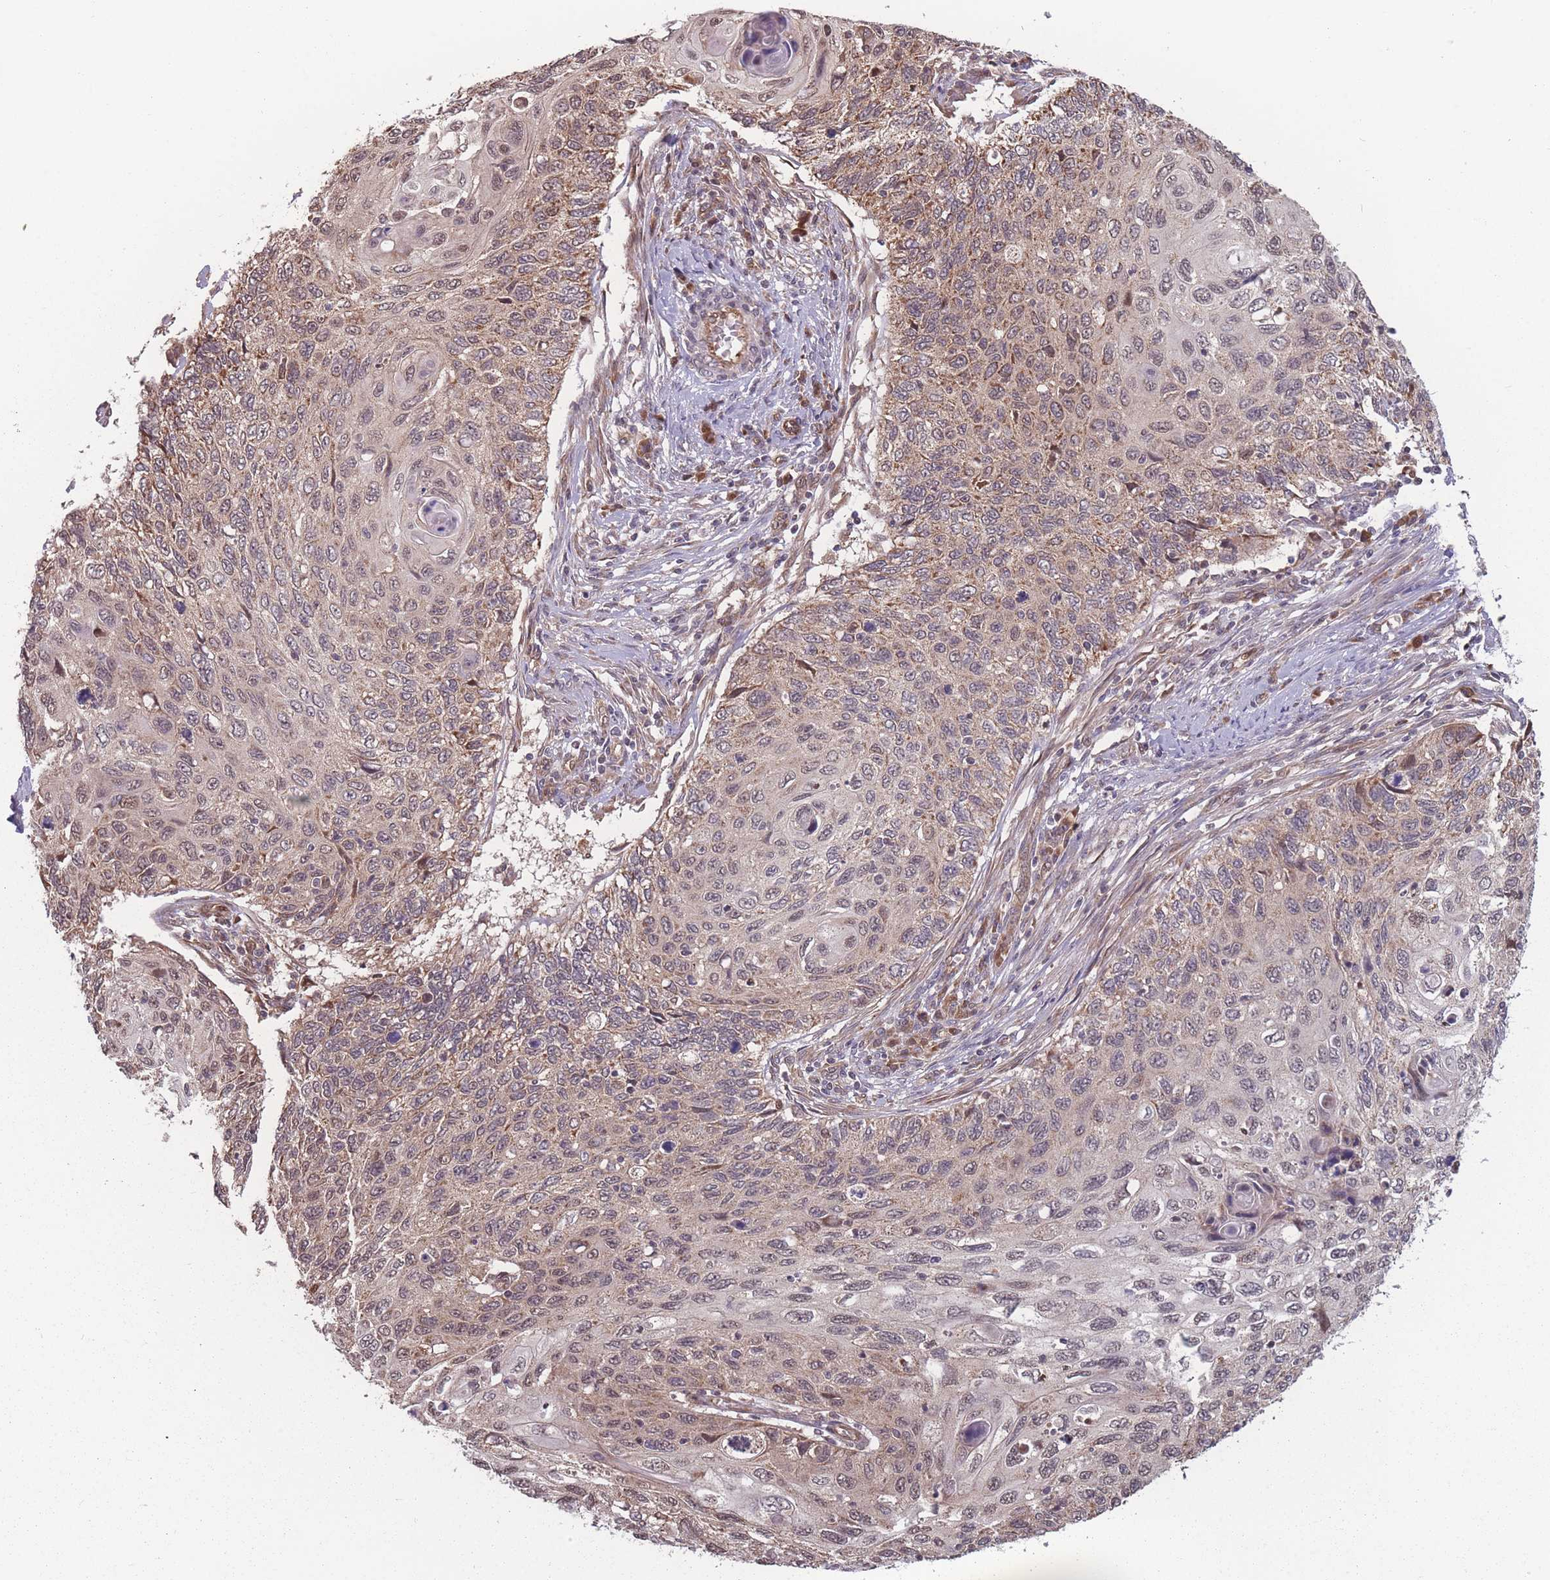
{"staining": {"intensity": "weak", "quantity": "25%-75%", "location": "cytoplasmic/membranous"}, "tissue": "cervical cancer", "cell_type": "Tumor cells", "image_type": "cancer", "snomed": [{"axis": "morphology", "description": "Squamous cell carcinoma, NOS"}, {"axis": "topography", "description": "Cervix"}], "caption": "Cervical cancer stained with DAB (3,3'-diaminobenzidine) immunohistochemistry shows low levels of weak cytoplasmic/membranous staining in approximately 25%-75% of tumor cells. The staining was performed using DAB (3,3'-diaminobenzidine) to visualize the protein expression in brown, while the nuclei were stained in blue with hematoxylin (Magnification: 20x).", "gene": "RPS18", "patient": {"sex": "female", "age": 70}}